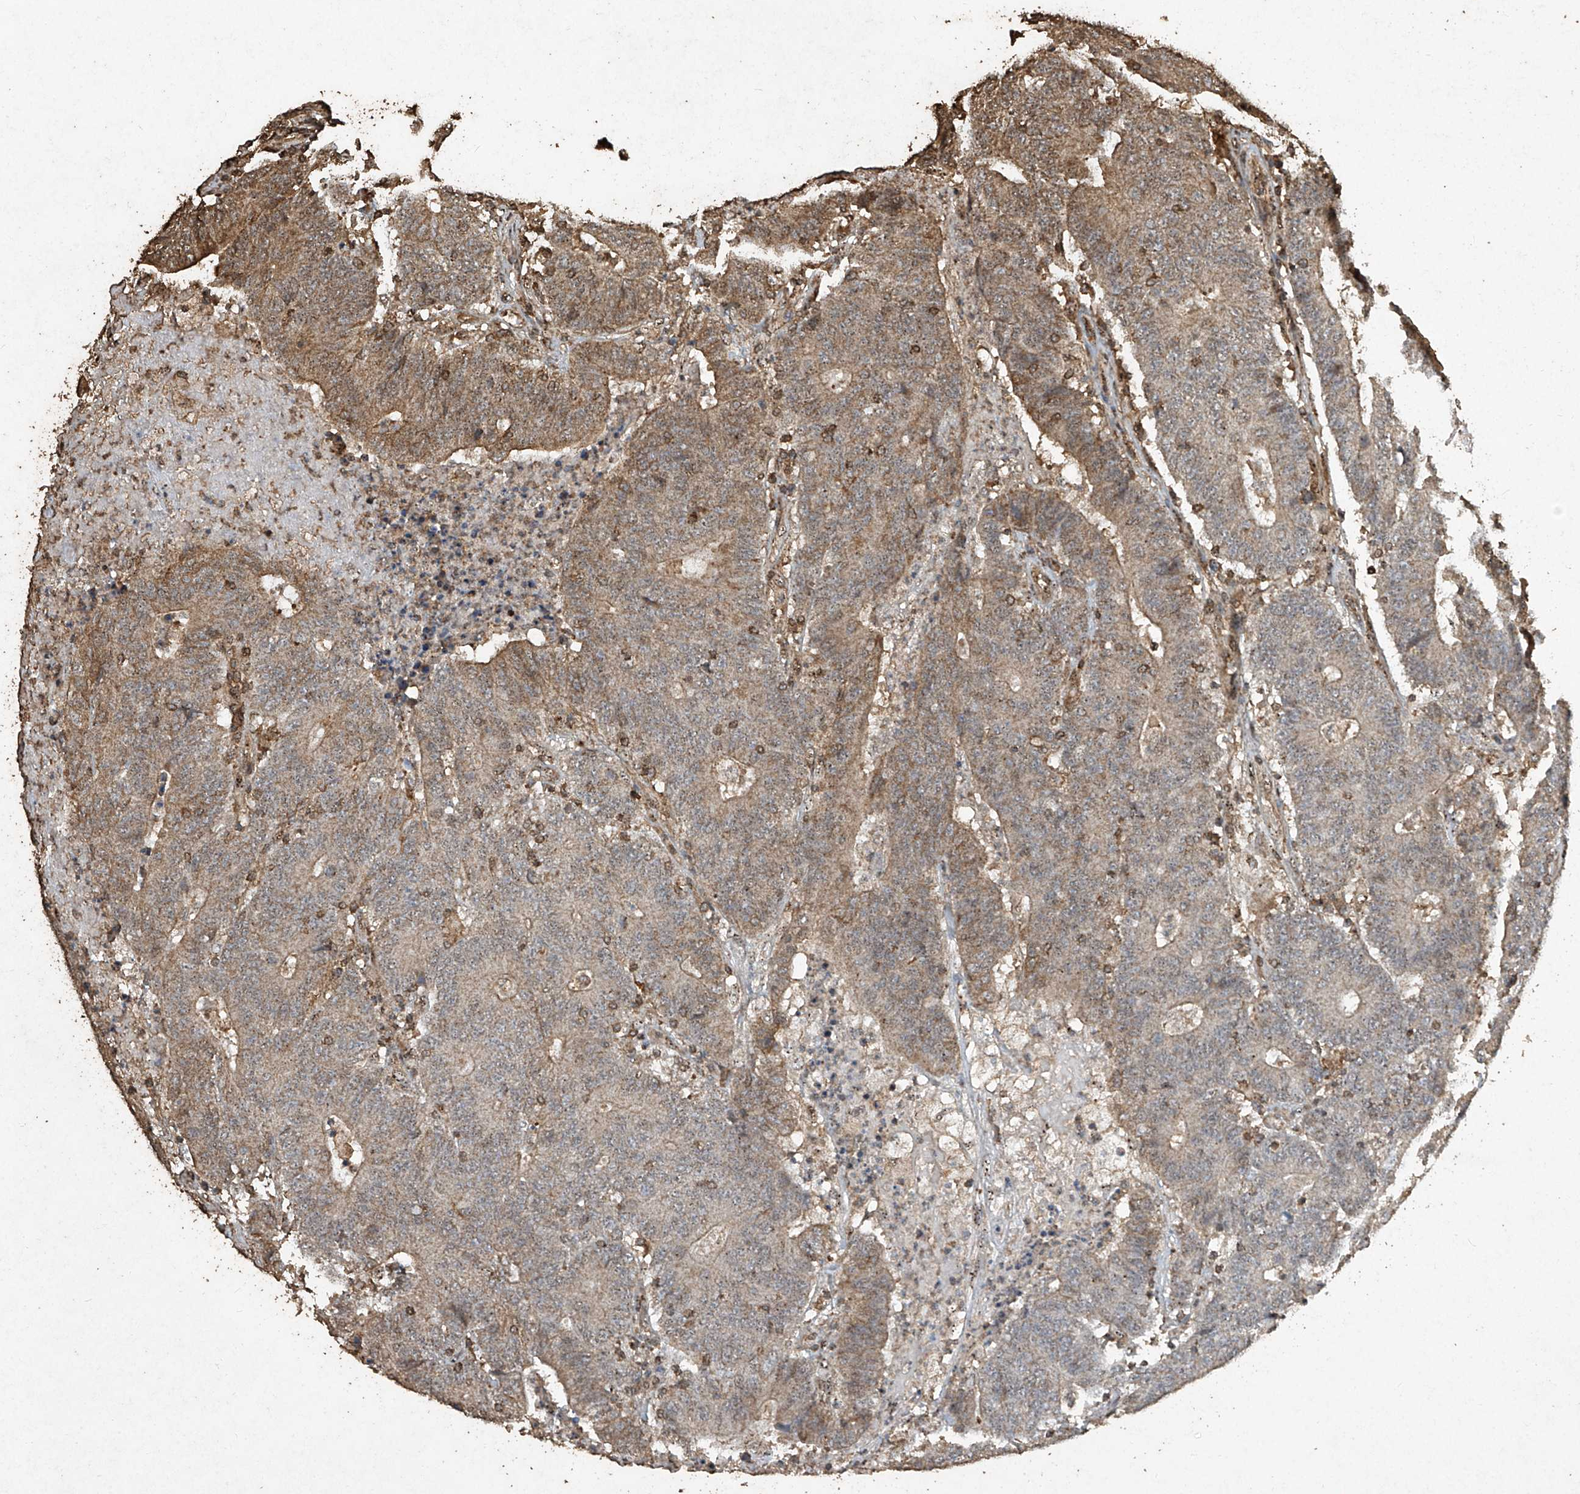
{"staining": {"intensity": "moderate", "quantity": "25%-75%", "location": "cytoplasmic/membranous"}, "tissue": "colorectal cancer", "cell_type": "Tumor cells", "image_type": "cancer", "snomed": [{"axis": "morphology", "description": "Normal tissue, NOS"}, {"axis": "morphology", "description": "Adenocarcinoma, NOS"}, {"axis": "topography", "description": "Colon"}], "caption": "Colorectal cancer was stained to show a protein in brown. There is medium levels of moderate cytoplasmic/membranous positivity in about 25%-75% of tumor cells.", "gene": "ERBB3", "patient": {"sex": "female", "age": 75}}